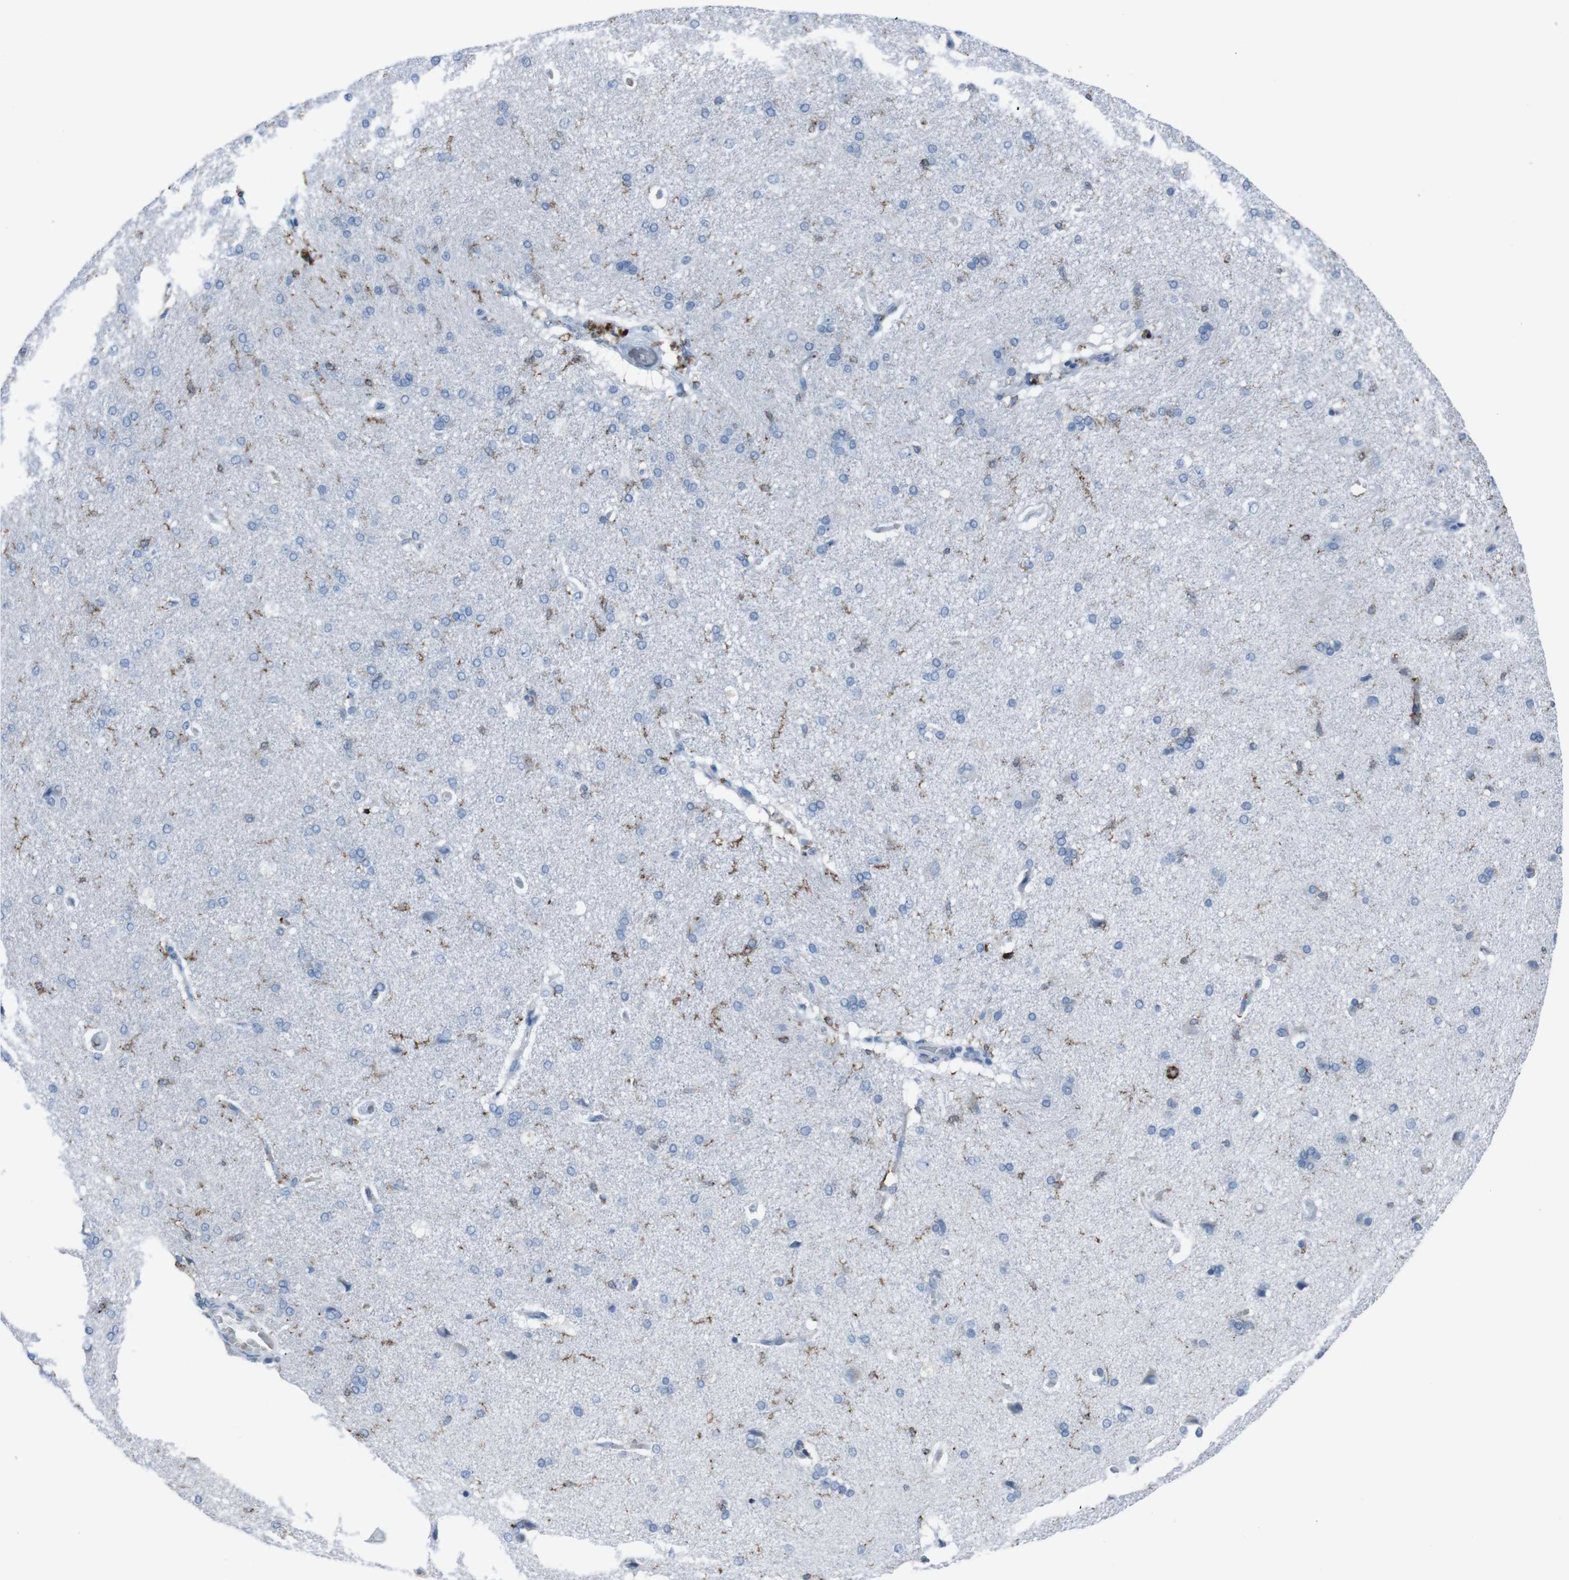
{"staining": {"intensity": "negative", "quantity": "none", "location": "none"}, "tissue": "cerebral cortex", "cell_type": "Endothelial cells", "image_type": "normal", "snomed": [{"axis": "morphology", "description": "Normal tissue, NOS"}, {"axis": "topography", "description": "Cerebral cortex"}], "caption": "IHC image of normal cerebral cortex: human cerebral cortex stained with DAB (3,3'-diaminobenzidine) shows no significant protein positivity in endothelial cells.", "gene": "ST6GAL1", "patient": {"sex": "male", "age": 62}}